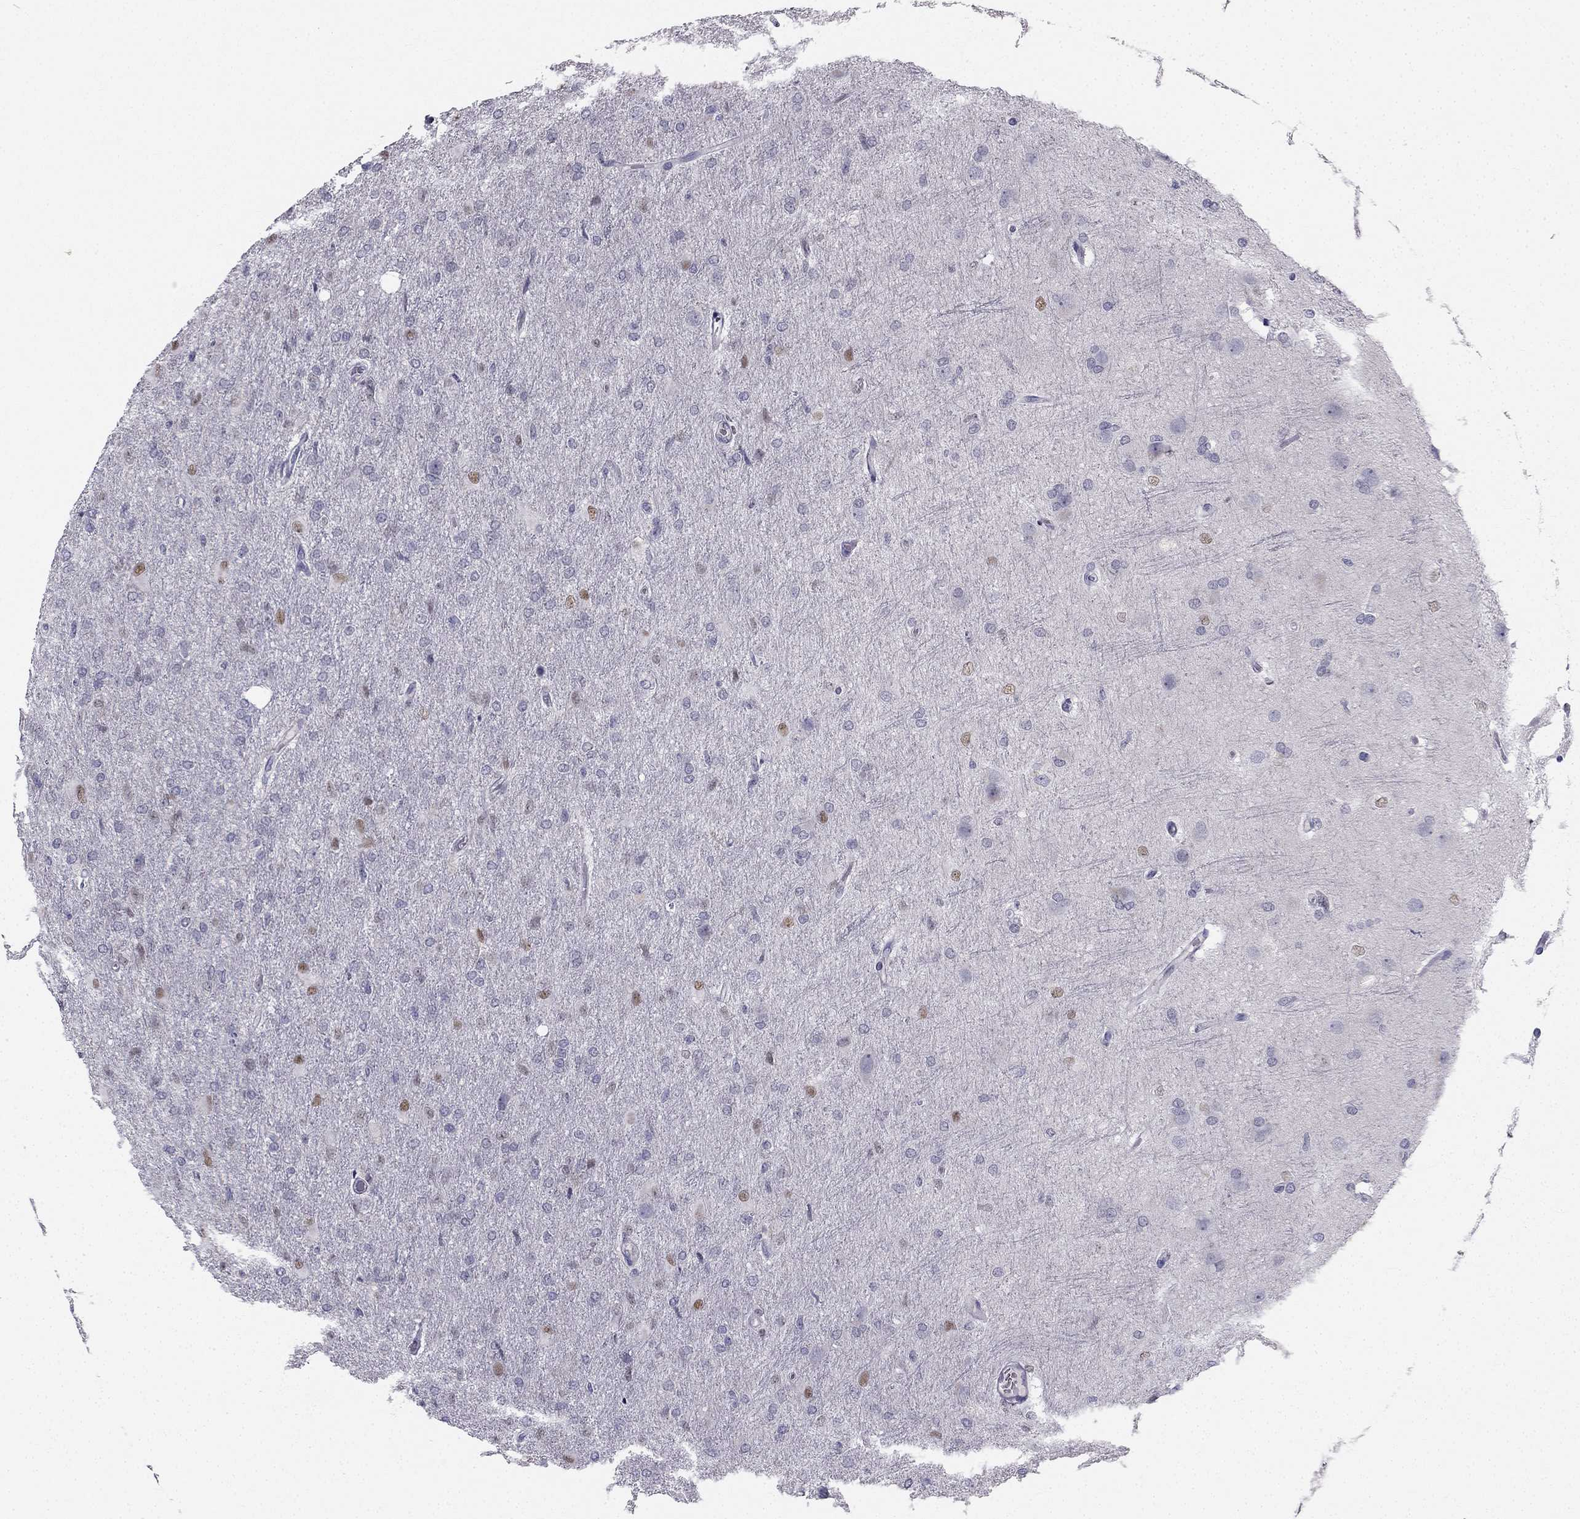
{"staining": {"intensity": "negative", "quantity": "none", "location": "none"}, "tissue": "glioma", "cell_type": "Tumor cells", "image_type": "cancer", "snomed": [{"axis": "morphology", "description": "Glioma, malignant, High grade"}, {"axis": "topography", "description": "Brain"}], "caption": "Immunohistochemistry of glioma reveals no positivity in tumor cells.", "gene": "TRPS1", "patient": {"sex": "male", "age": 68}}